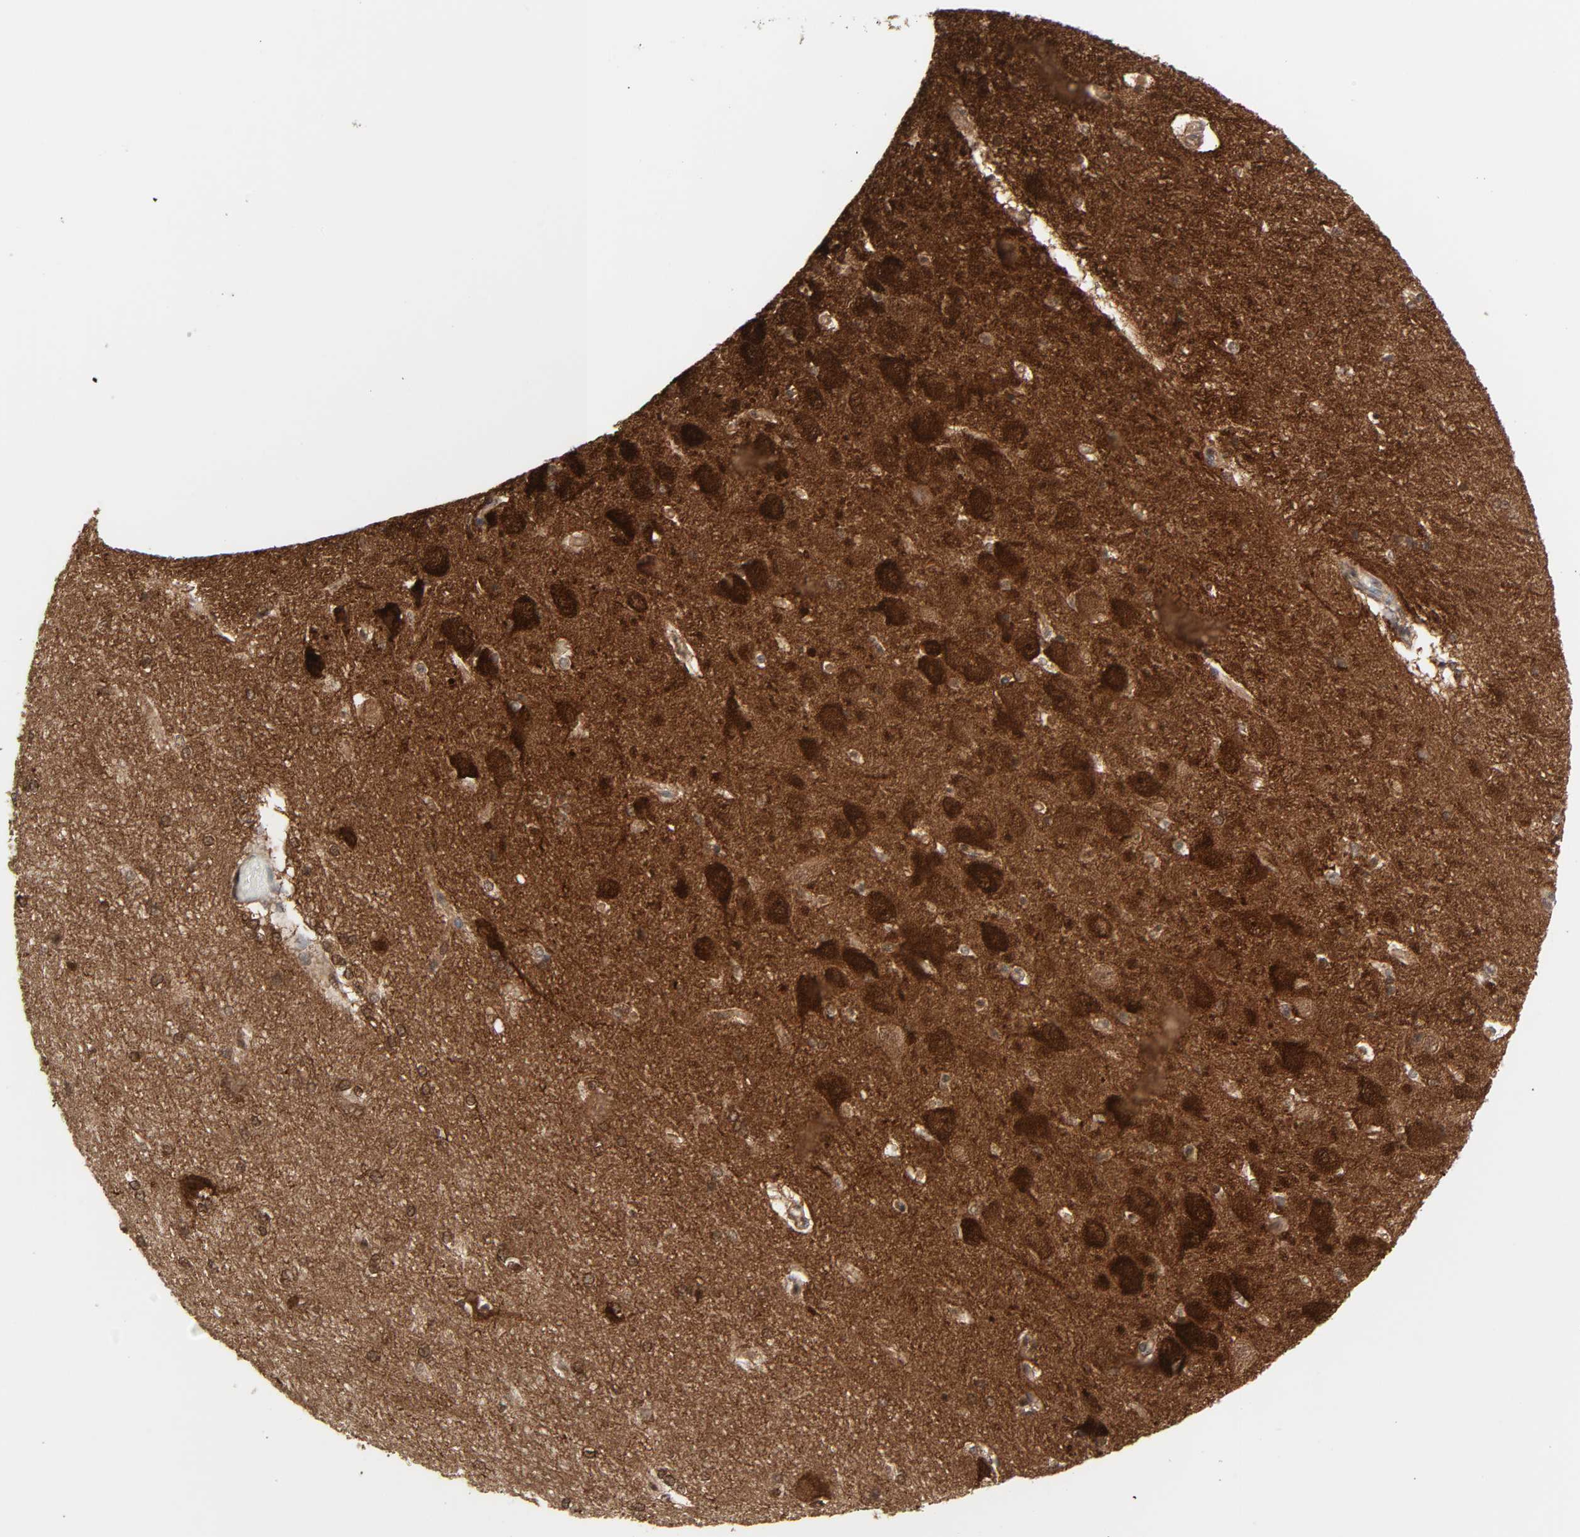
{"staining": {"intensity": "weak", "quantity": "25%-75%", "location": "cytoplasmic/membranous"}, "tissue": "hippocampus", "cell_type": "Glial cells", "image_type": "normal", "snomed": [{"axis": "morphology", "description": "Normal tissue, NOS"}, {"axis": "topography", "description": "Hippocampus"}], "caption": "Immunohistochemical staining of benign human hippocampus reveals weak cytoplasmic/membranous protein positivity in approximately 25%-75% of glial cells.", "gene": "GSK3A", "patient": {"sex": "female", "age": 19}}